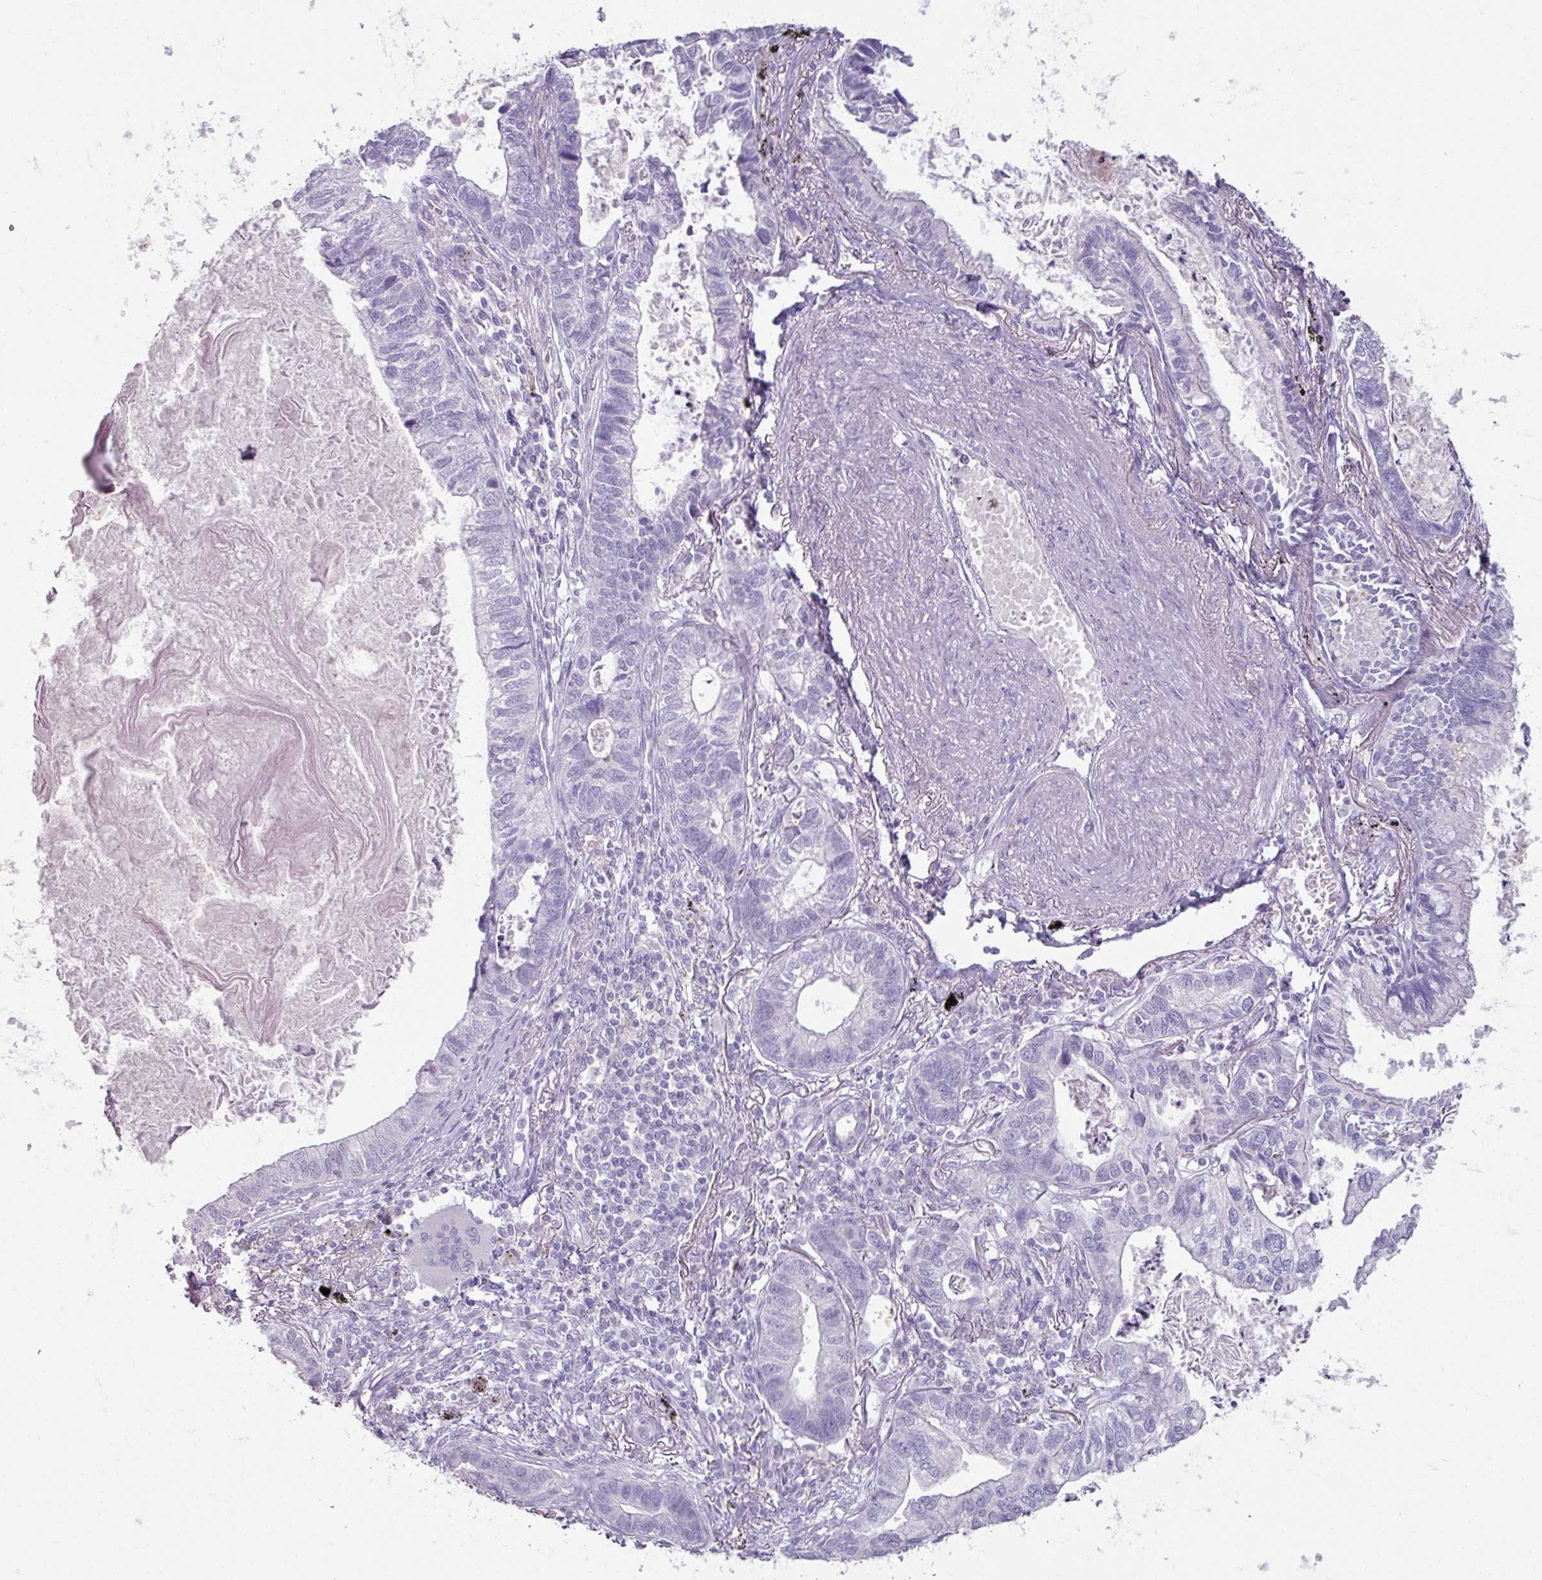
{"staining": {"intensity": "negative", "quantity": "none", "location": "none"}, "tissue": "lung cancer", "cell_type": "Tumor cells", "image_type": "cancer", "snomed": [{"axis": "morphology", "description": "Adenocarcinoma, NOS"}, {"axis": "topography", "description": "Lung"}], "caption": "Photomicrograph shows no significant protein staining in tumor cells of lung cancer.", "gene": "SLC27A5", "patient": {"sex": "male", "age": 67}}